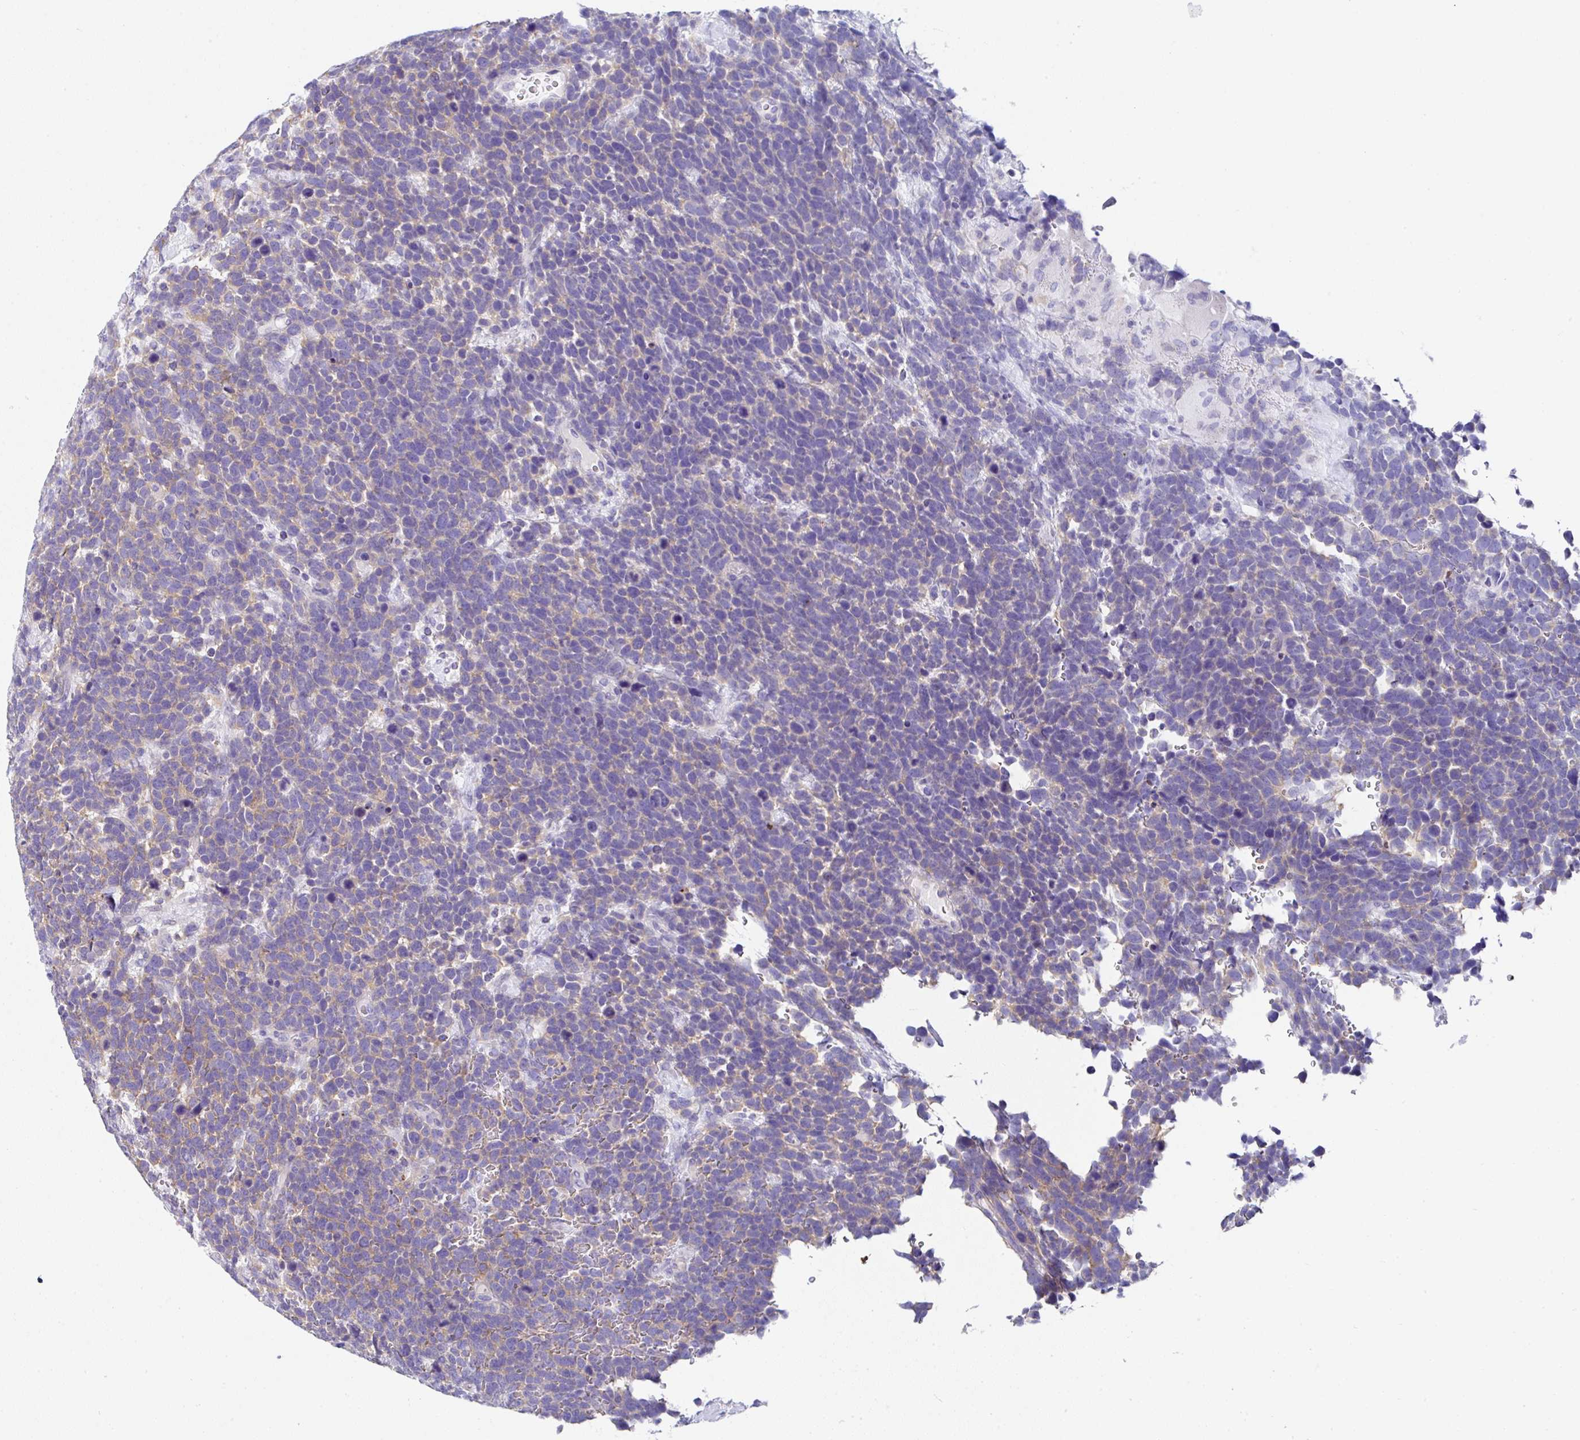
{"staining": {"intensity": "weak", "quantity": "25%-75%", "location": "cytoplasmic/membranous"}, "tissue": "urothelial cancer", "cell_type": "Tumor cells", "image_type": "cancer", "snomed": [{"axis": "morphology", "description": "Urothelial carcinoma, High grade"}, {"axis": "topography", "description": "Urinary bladder"}], "caption": "Immunohistochemistry (IHC) of urothelial carcinoma (high-grade) displays low levels of weak cytoplasmic/membranous positivity in approximately 25%-75% of tumor cells.", "gene": "PPFIA4", "patient": {"sex": "female", "age": 82}}